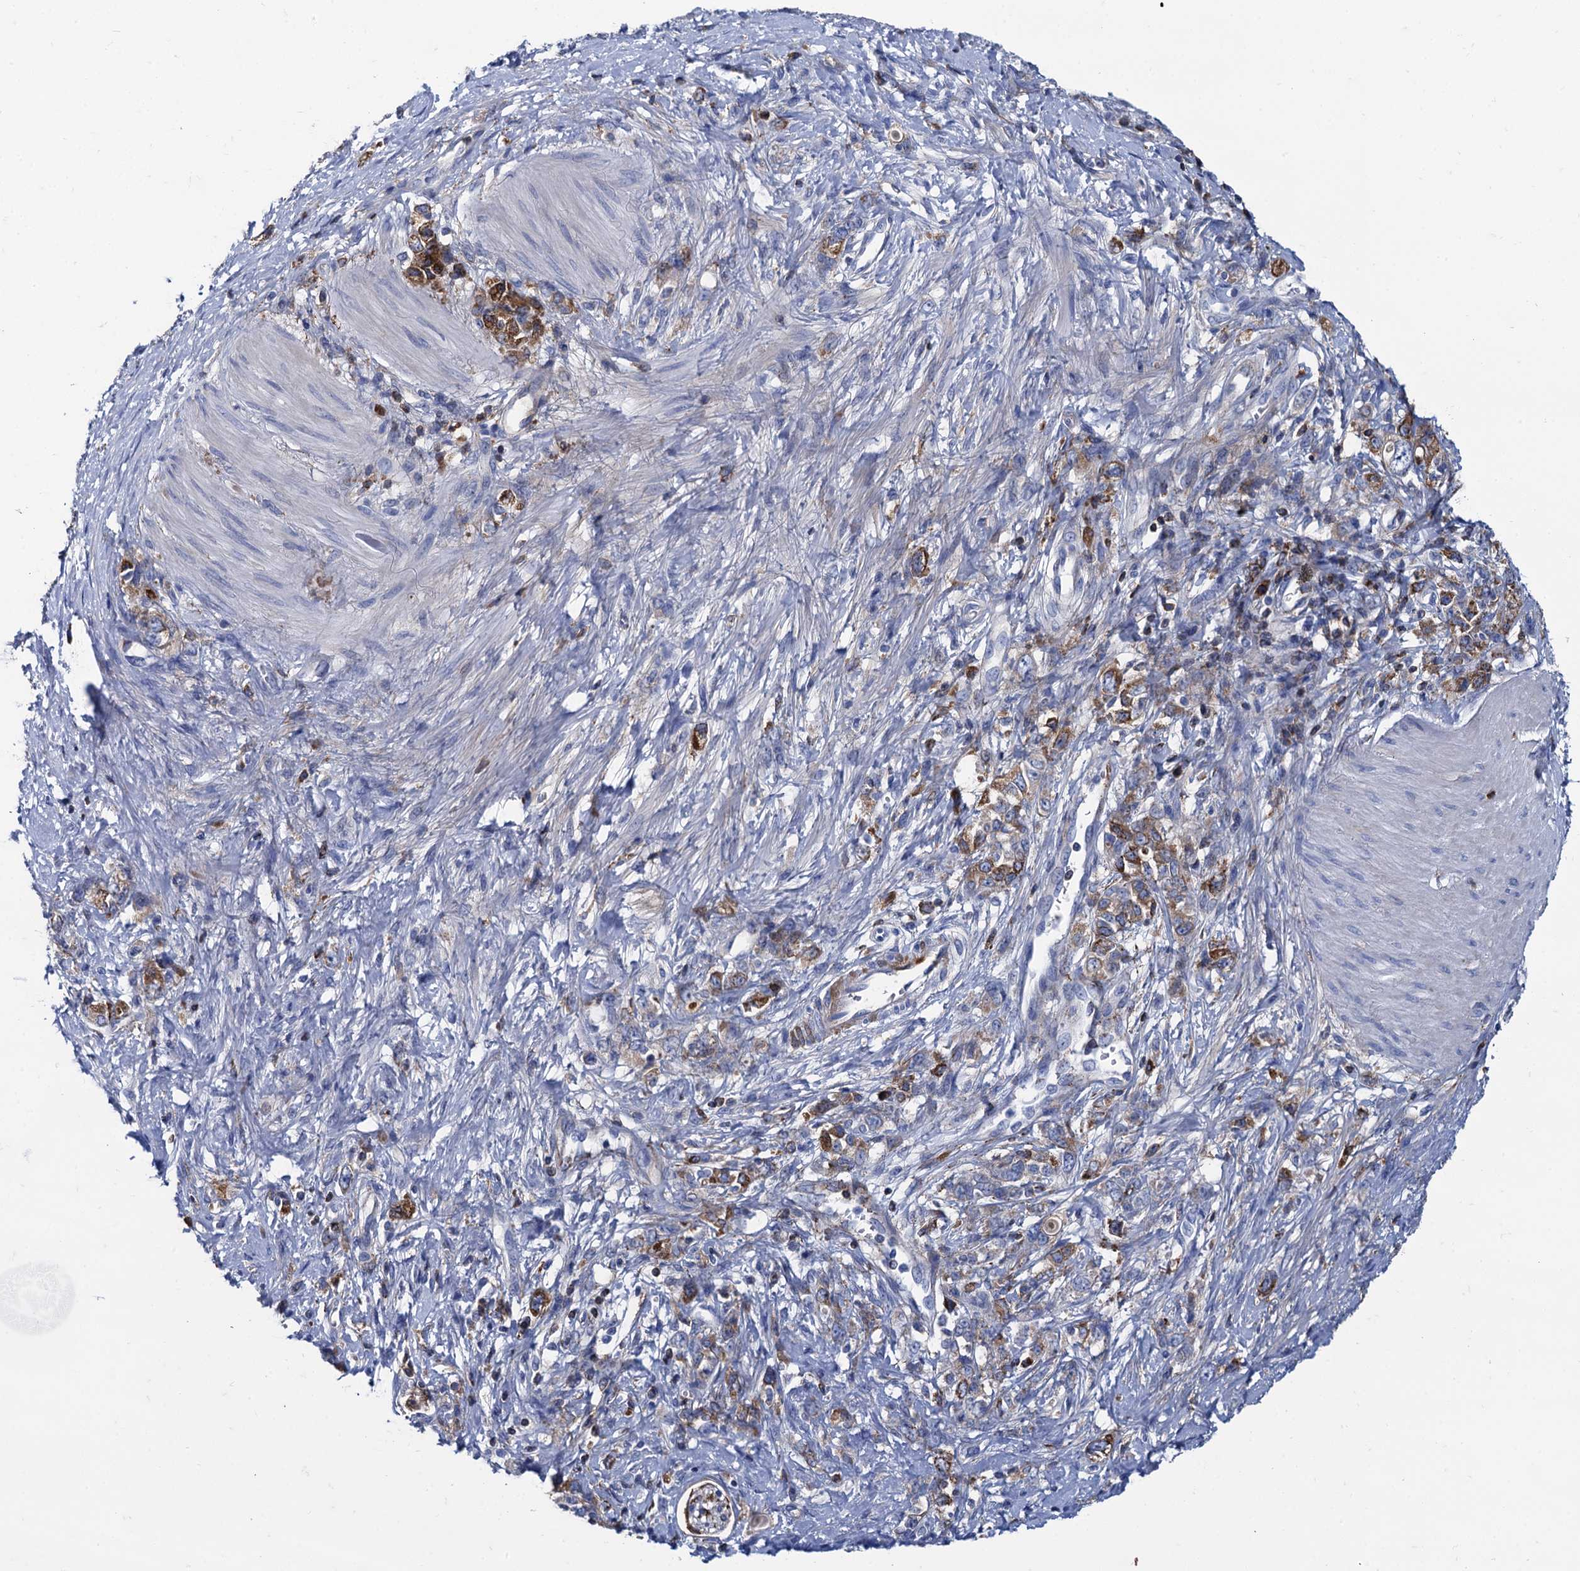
{"staining": {"intensity": "moderate", "quantity": ">75%", "location": "cytoplasmic/membranous"}, "tissue": "stomach cancer", "cell_type": "Tumor cells", "image_type": "cancer", "snomed": [{"axis": "morphology", "description": "Adenocarcinoma, NOS"}, {"axis": "topography", "description": "Stomach"}], "caption": "Tumor cells reveal medium levels of moderate cytoplasmic/membranous positivity in approximately >75% of cells in human stomach cancer. (Brightfield microscopy of DAB IHC at high magnification).", "gene": "APOD", "patient": {"sex": "female", "age": 76}}